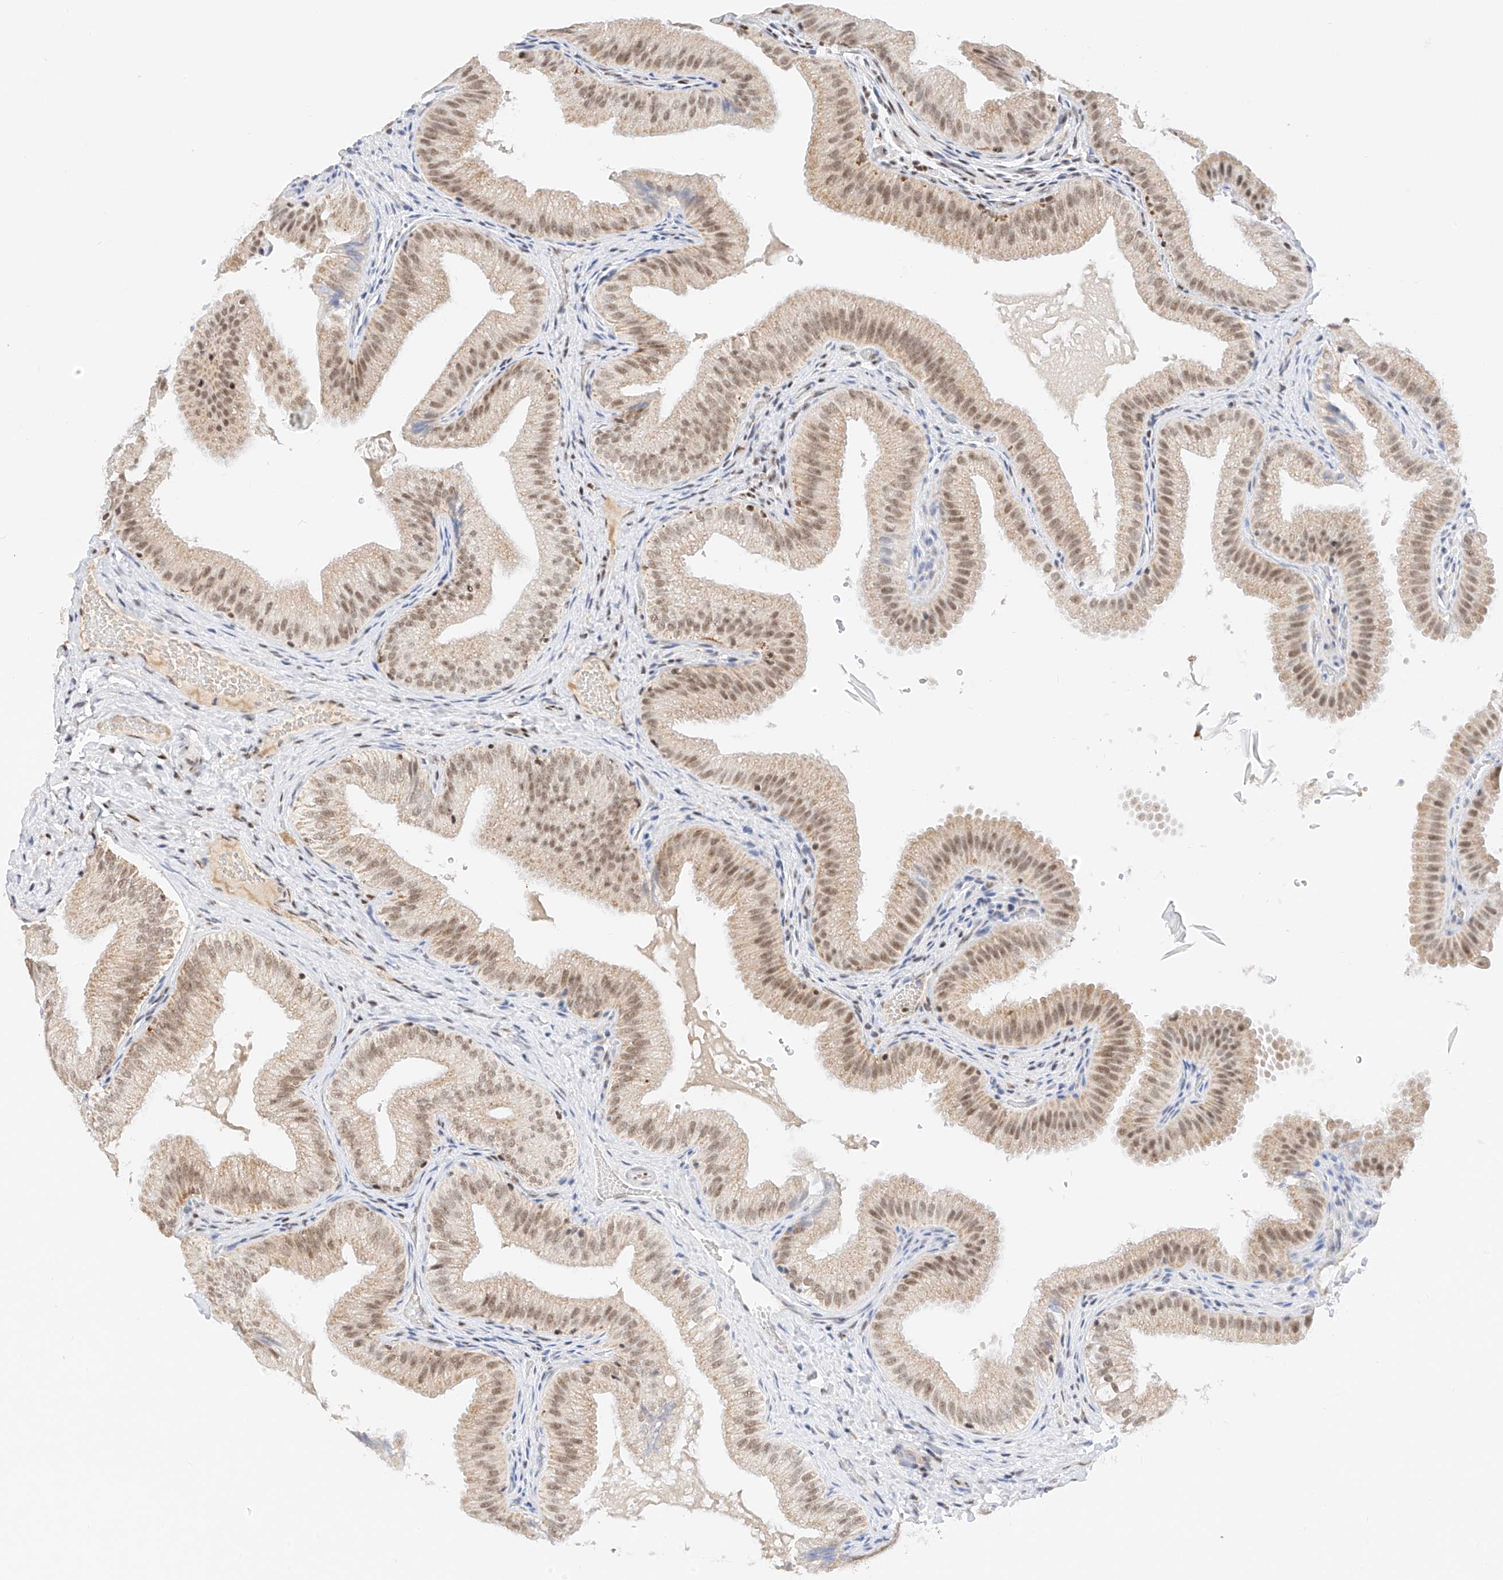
{"staining": {"intensity": "moderate", "quantity": ">75%", "location": "nuclear"}, "tissue": "gallbladder", "cell_type": "Glandular cells", "image_type": "normal", "snomed": [{"axis": "morphology", "description": "Normal tissue, NOS"}, {"axis": "topography", "description": "Gallbladder"}], "caption": "Immunohistochemistry histopathology image of benign gallbladder: gallbladder stained using immunohistochemistry displays medium levels of moderate protein expression localized specifically in the nuclear of glandular cells, appearing as a nuclear brown color.", "gene": "NRF1", "patient": {"sex": "female", "age": 30}}